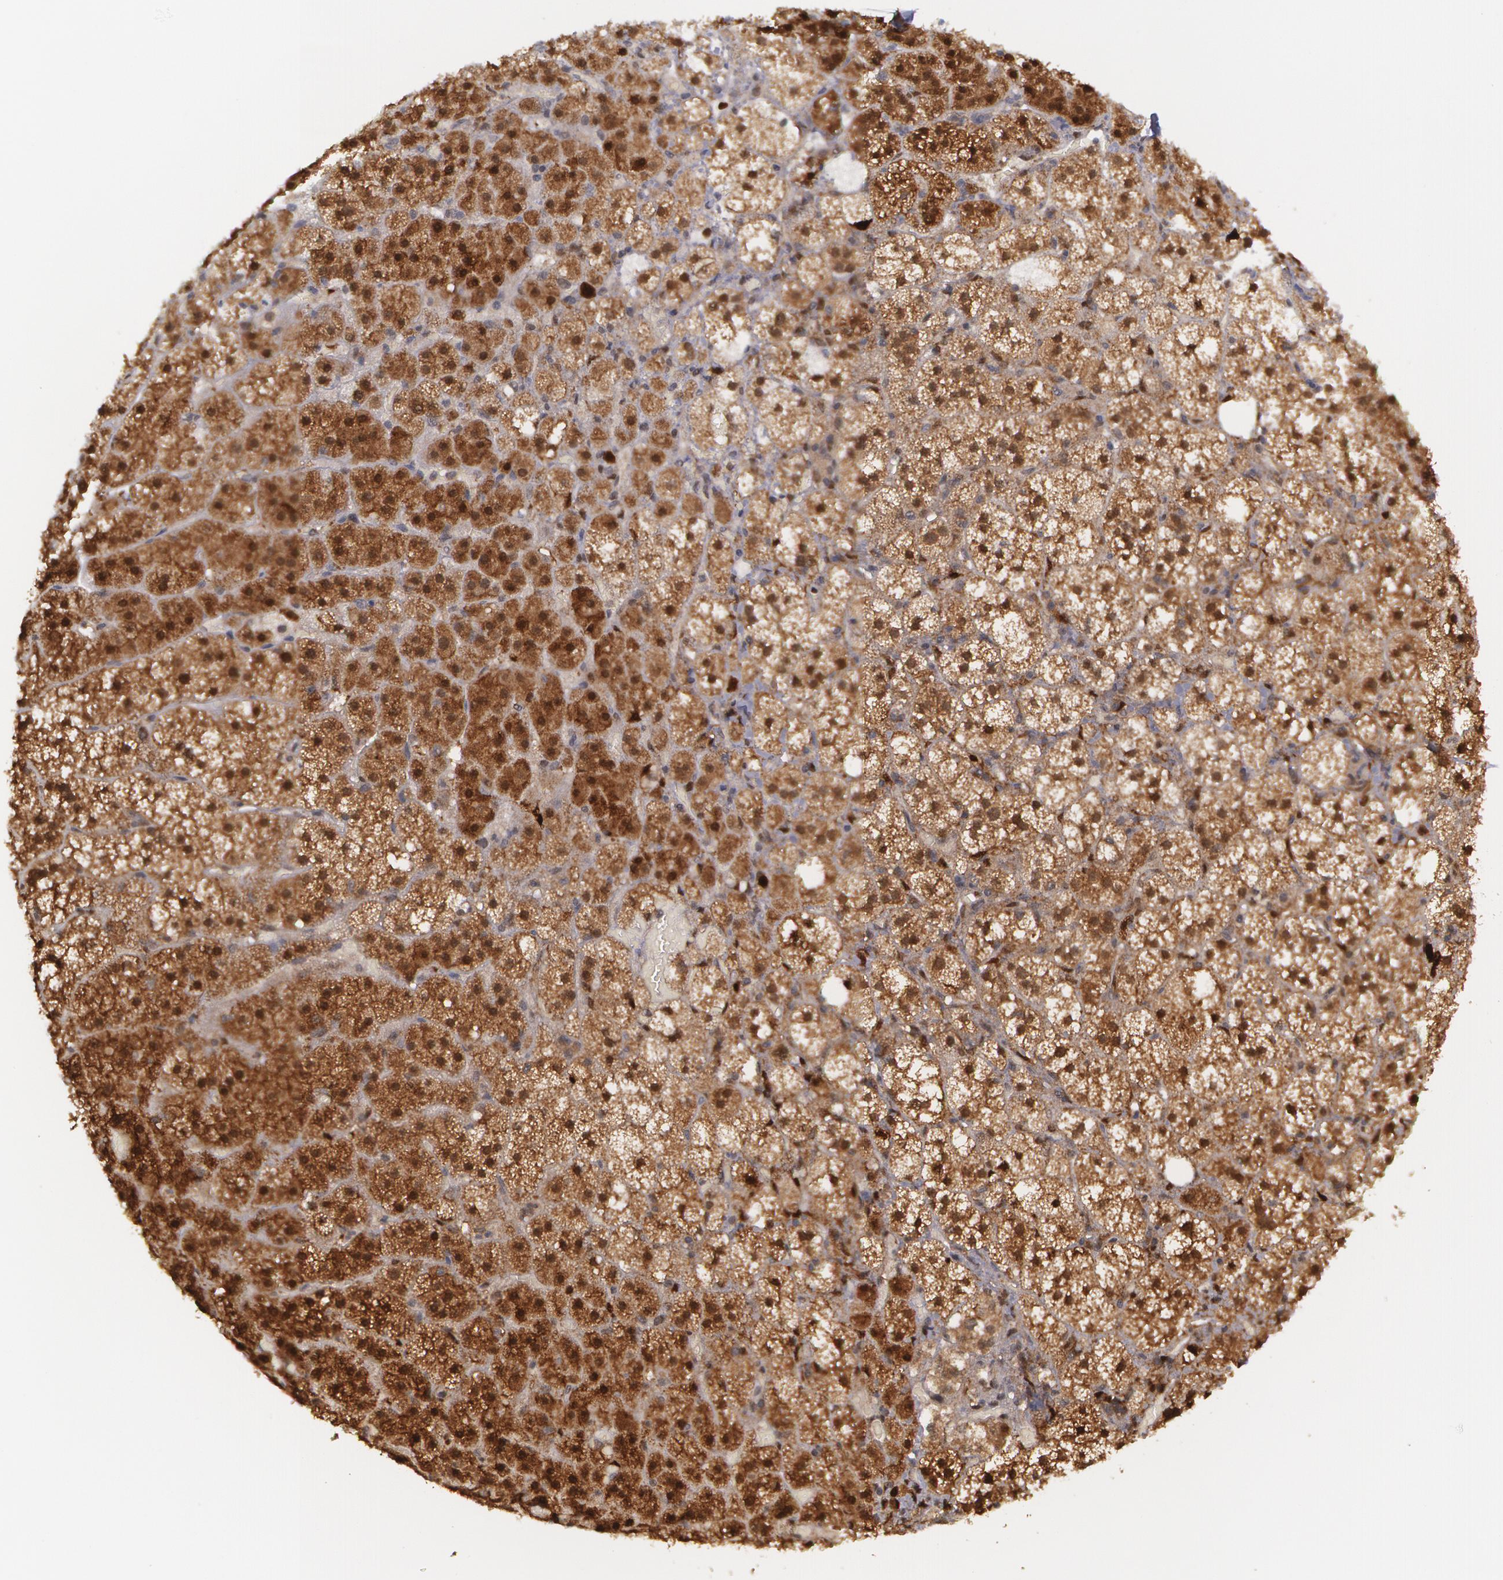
{"staining": {"intensity": "strong", "quantity": ">75%", "location": "cytoplasmic/membranous,nuclear"}, "tissue": "adrenal gland", "cell_type": "Glandular cells", "image_type": "normal", "snomed": [{"axis": "morphology", "description": "Normal tissue, NOS"}, {"axis": "topography", "description": "Adrenal gland"}], "caption": "This is a photomicrograph of IHC staining of benign adrenal gland, which shows strong expression in the cytoplasmic/membranous,nuclear of glandular cells.", "gene": "TXNRD1", "patient": {"sex": "male", "age": 53}}